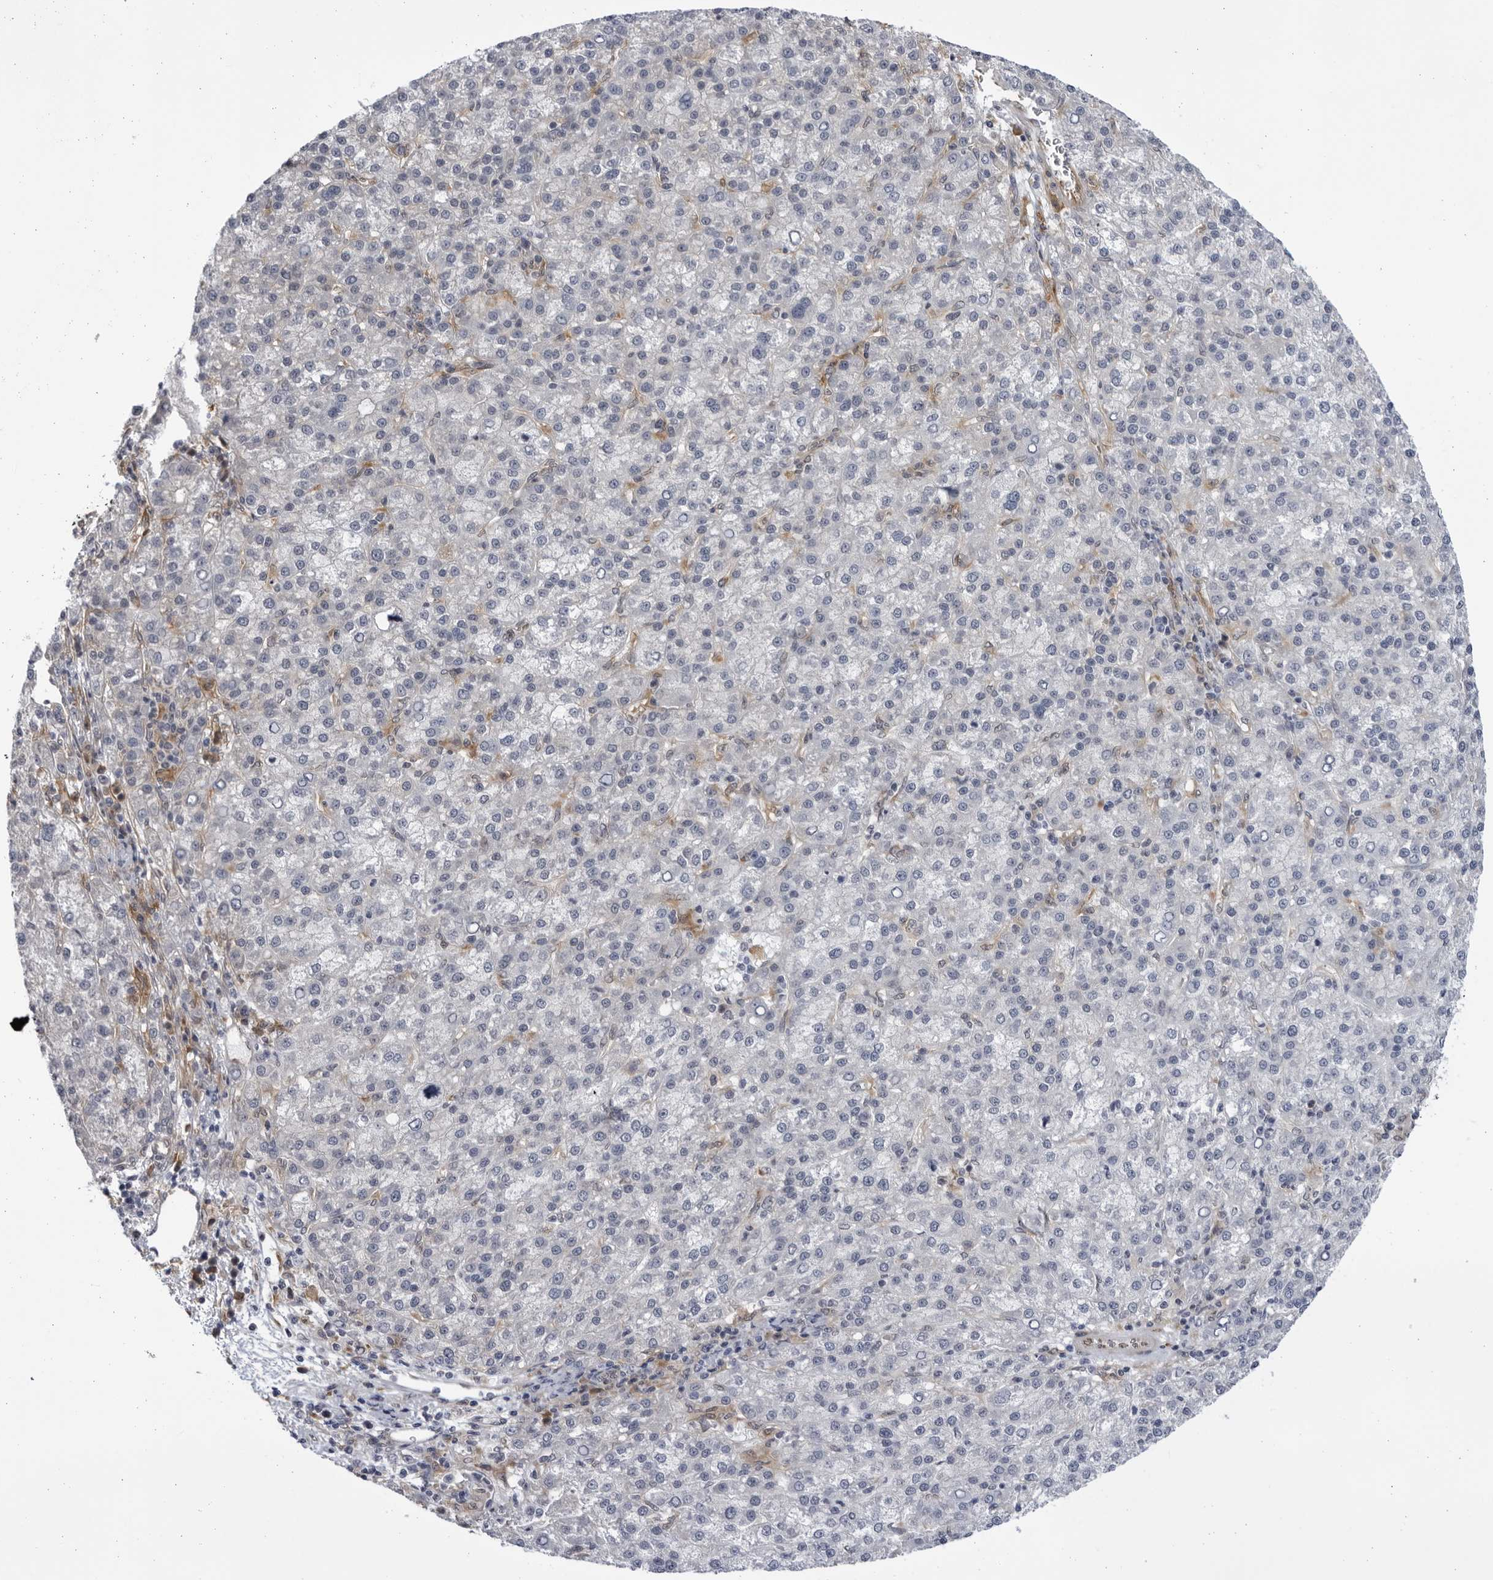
{"staining": {"intensity": "negative", "quantity": "none", "location": "none"}, "tissue": "liver cancer", "cell_type": "Tumor cells", "image_type": "cancer", "snomed": [{"axis": "morphology", "description": "Carcinoma, Hepatocellular, NOS"}, {"axis": "topography", "description": "Liver"}], "caption": "A high-resolution image shows immunohistochemistry staining of liver hepatocellular carcinoma, which exhibits no significant staining in tumor cells. (Stains: DAB IHC with hematoxylin counter stain, Microscopy: brightfield microscopy at high magnification).", "gene": "BMP2K", "patient": {"sex": "female", "age": 58}}